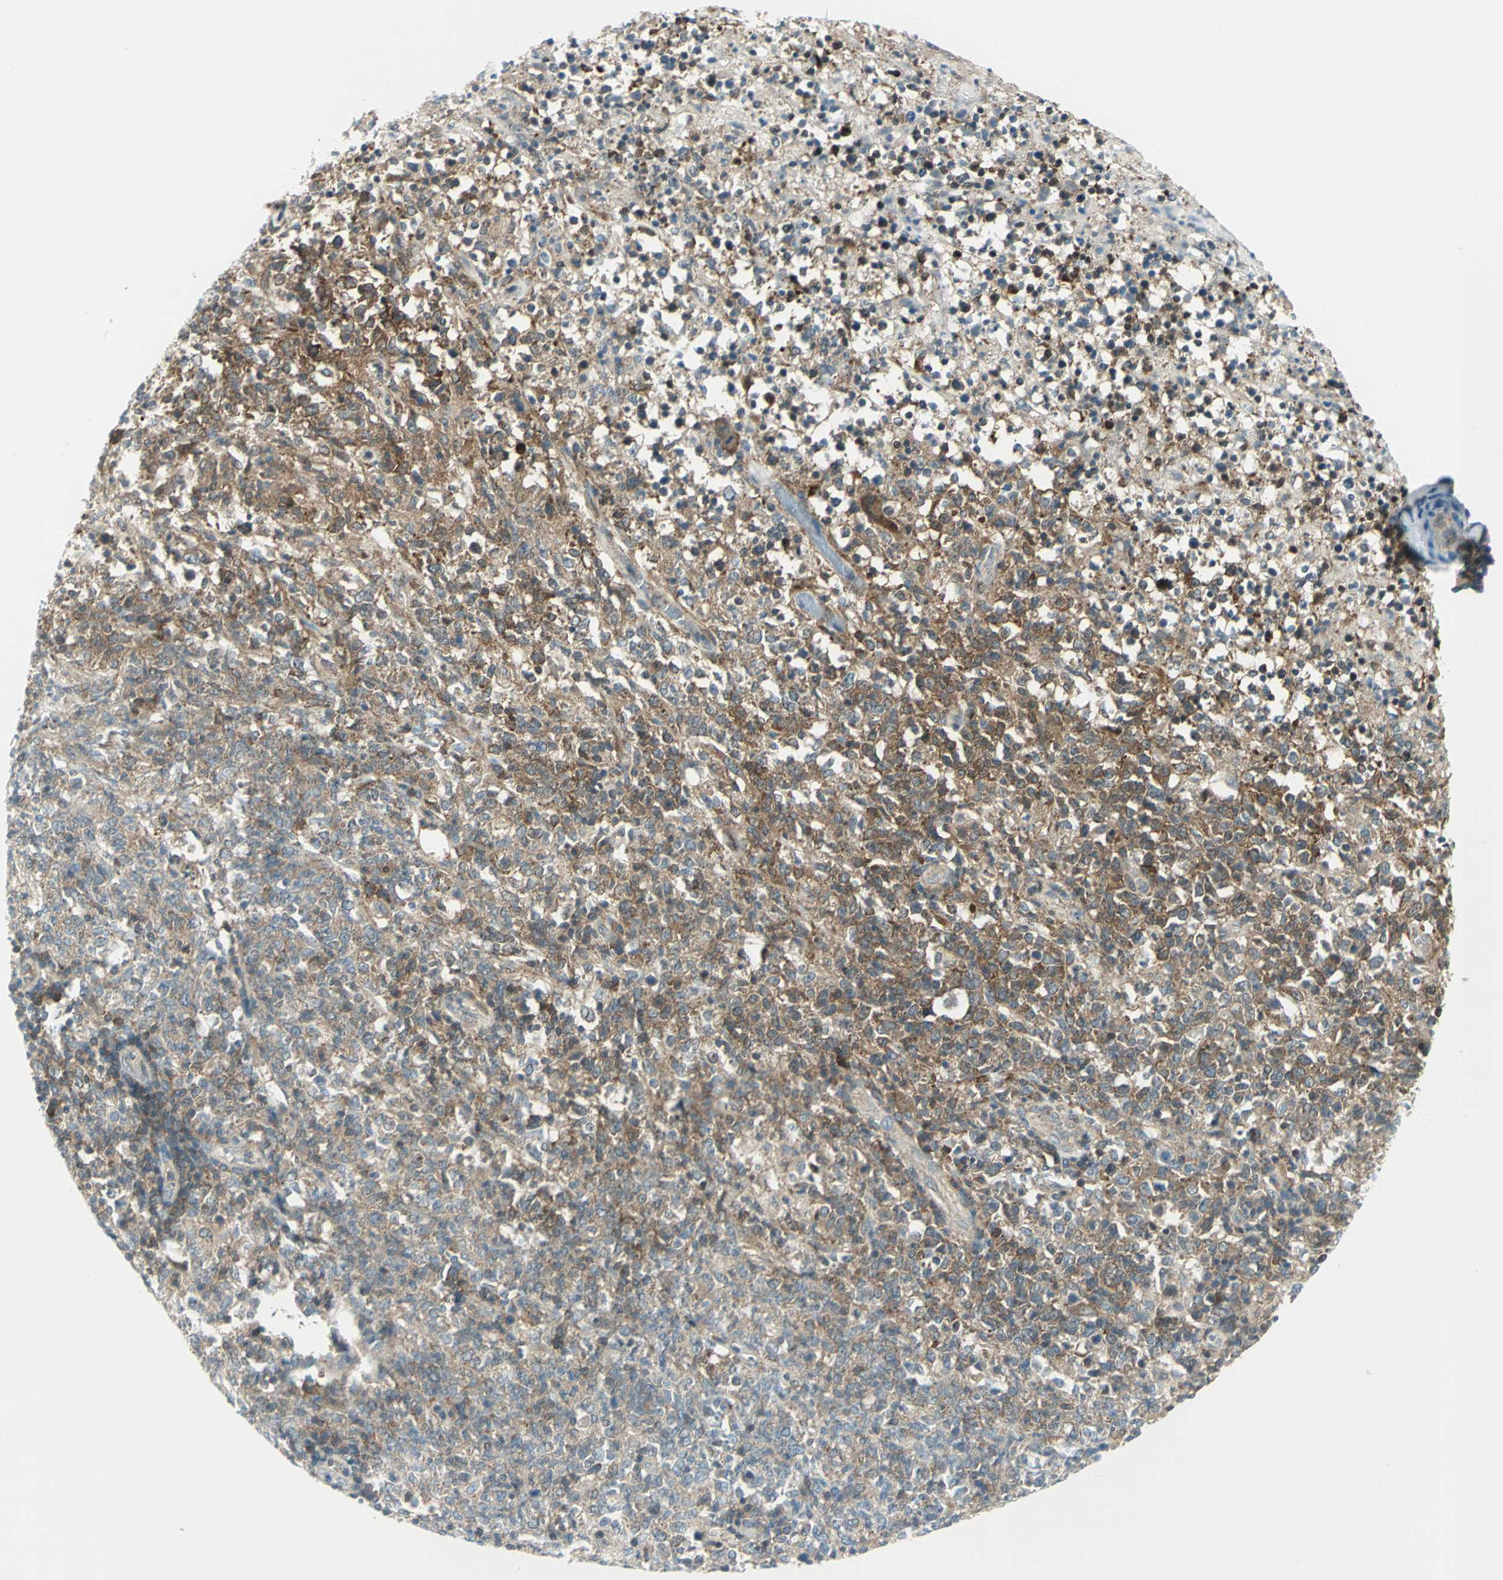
{"staining": {"intensity": "moderate", "quantity": "25%-75%", "location": "cytoplasmic/membranous"}, "tissue": "lymphoma", "cell_type": "Tumor cells", "image_type": "cancer", "snomed": [{"axis": "morphology", "description": "Malignant lymphoma, non-Hodgkin's type, High grade"}, {"axis": "topography", "description": "Lymph node"}], "caption": "Immunohistochemical staining of human lymphoma exhibits moderate cytoplasmic/membranous protein staining in approximately 25%-75% of tumor cells. (brown staining indicates protein expression, while blue staining denotes nuclei).", "gene": "ALDOA", "patient": {"sex": "female", "age": 84}}